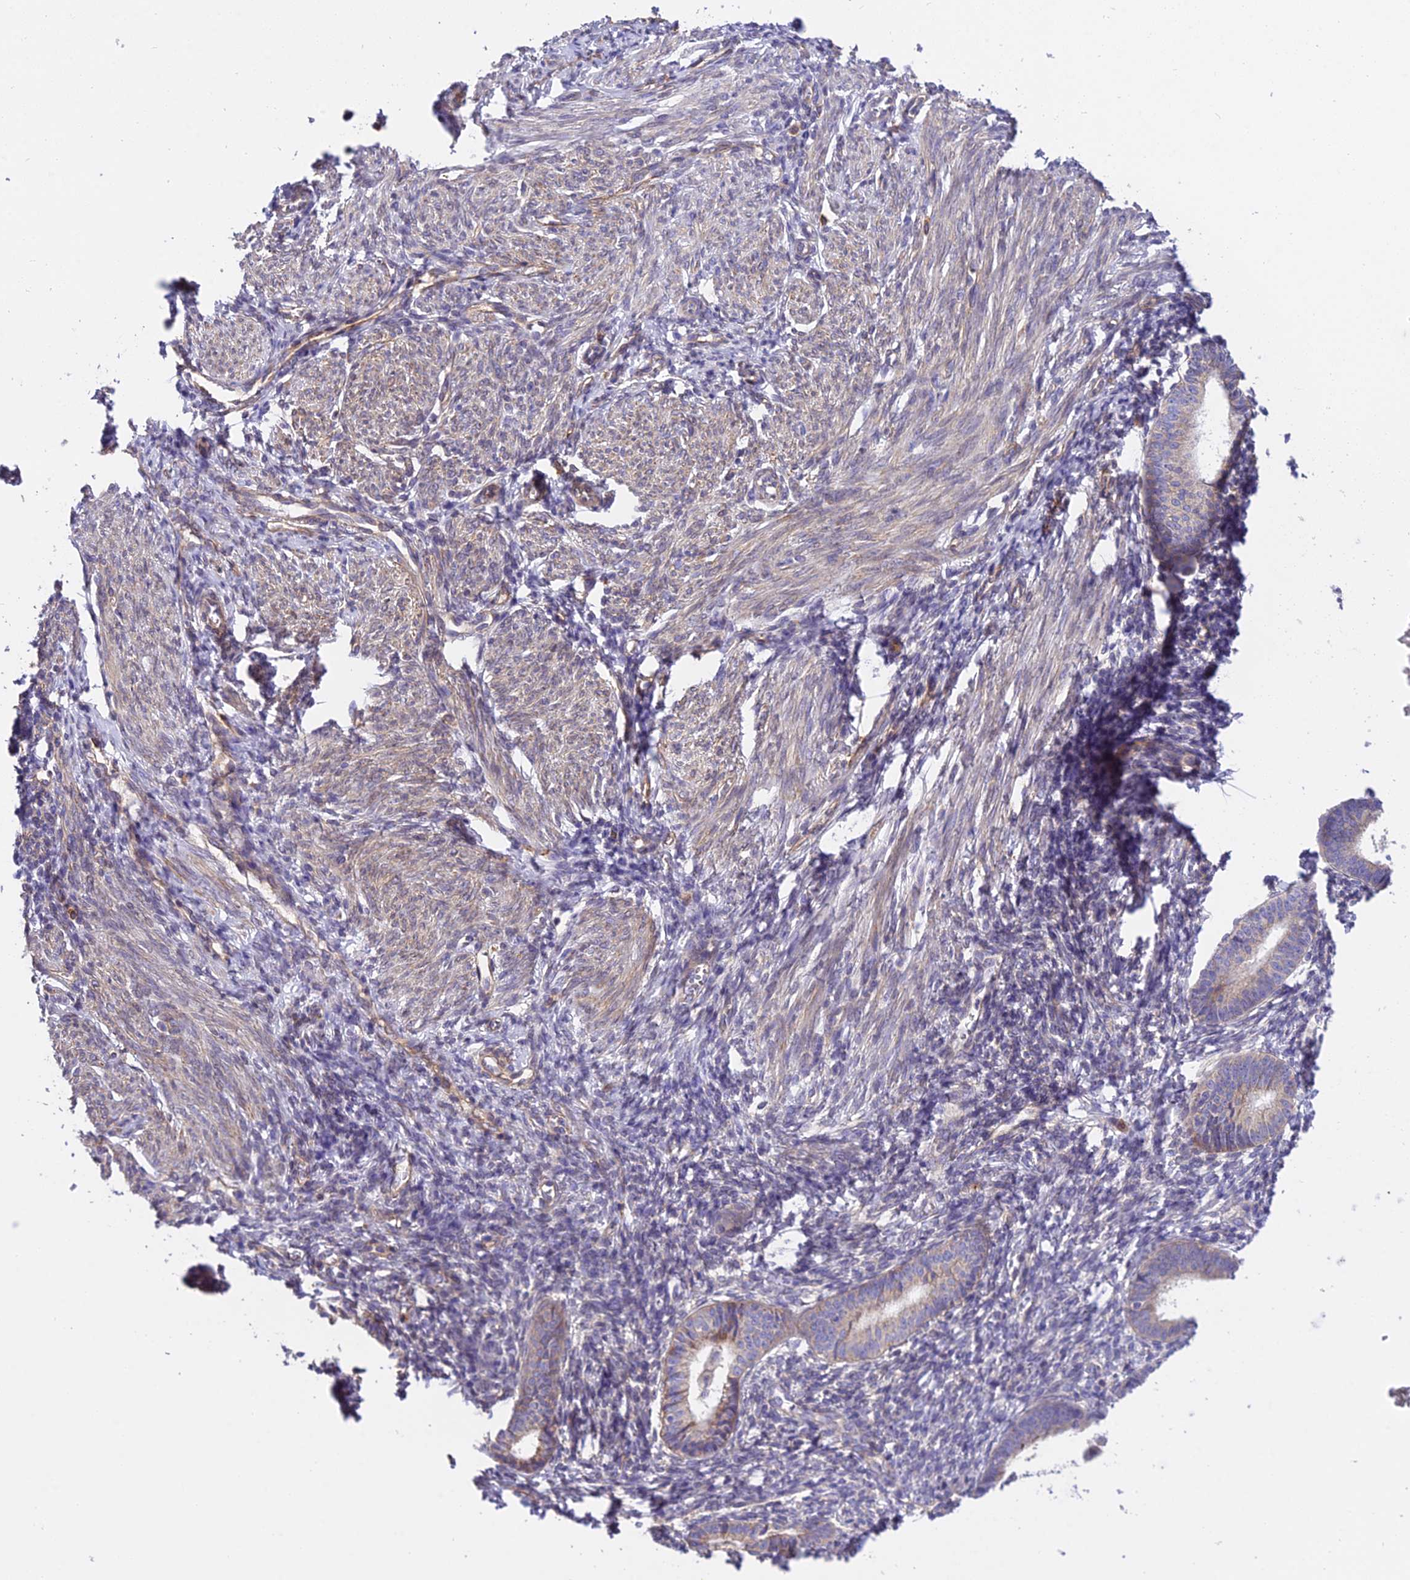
{"staining": {"intensity": "weak", "quantity": "<25%", "location": "cytoplasmic/membranous"}, "tissue": "endometrium", "cell_type": "Cells in endometrial stroma", "image_type": "normal", "snomed": [{"axis": "morphology", "description": "Normal tissue, NOS"}, {"axis": "morphology", "description": "Adenocarcinoma, NOS"}, {"axis": "topography", "description": "Endometrium"}], "caption": "A micrograph of endometrium stained for a protein shows no brown staining in cells in endometrial stroma. (Stains: DAB immunohistochemistry (IHC) with hematoxylin counter stain, Microscopy: brightfield microscopy at high magnification).", "gene": "TRIM43B", "patient": {"sex": "female", "age": 57}}